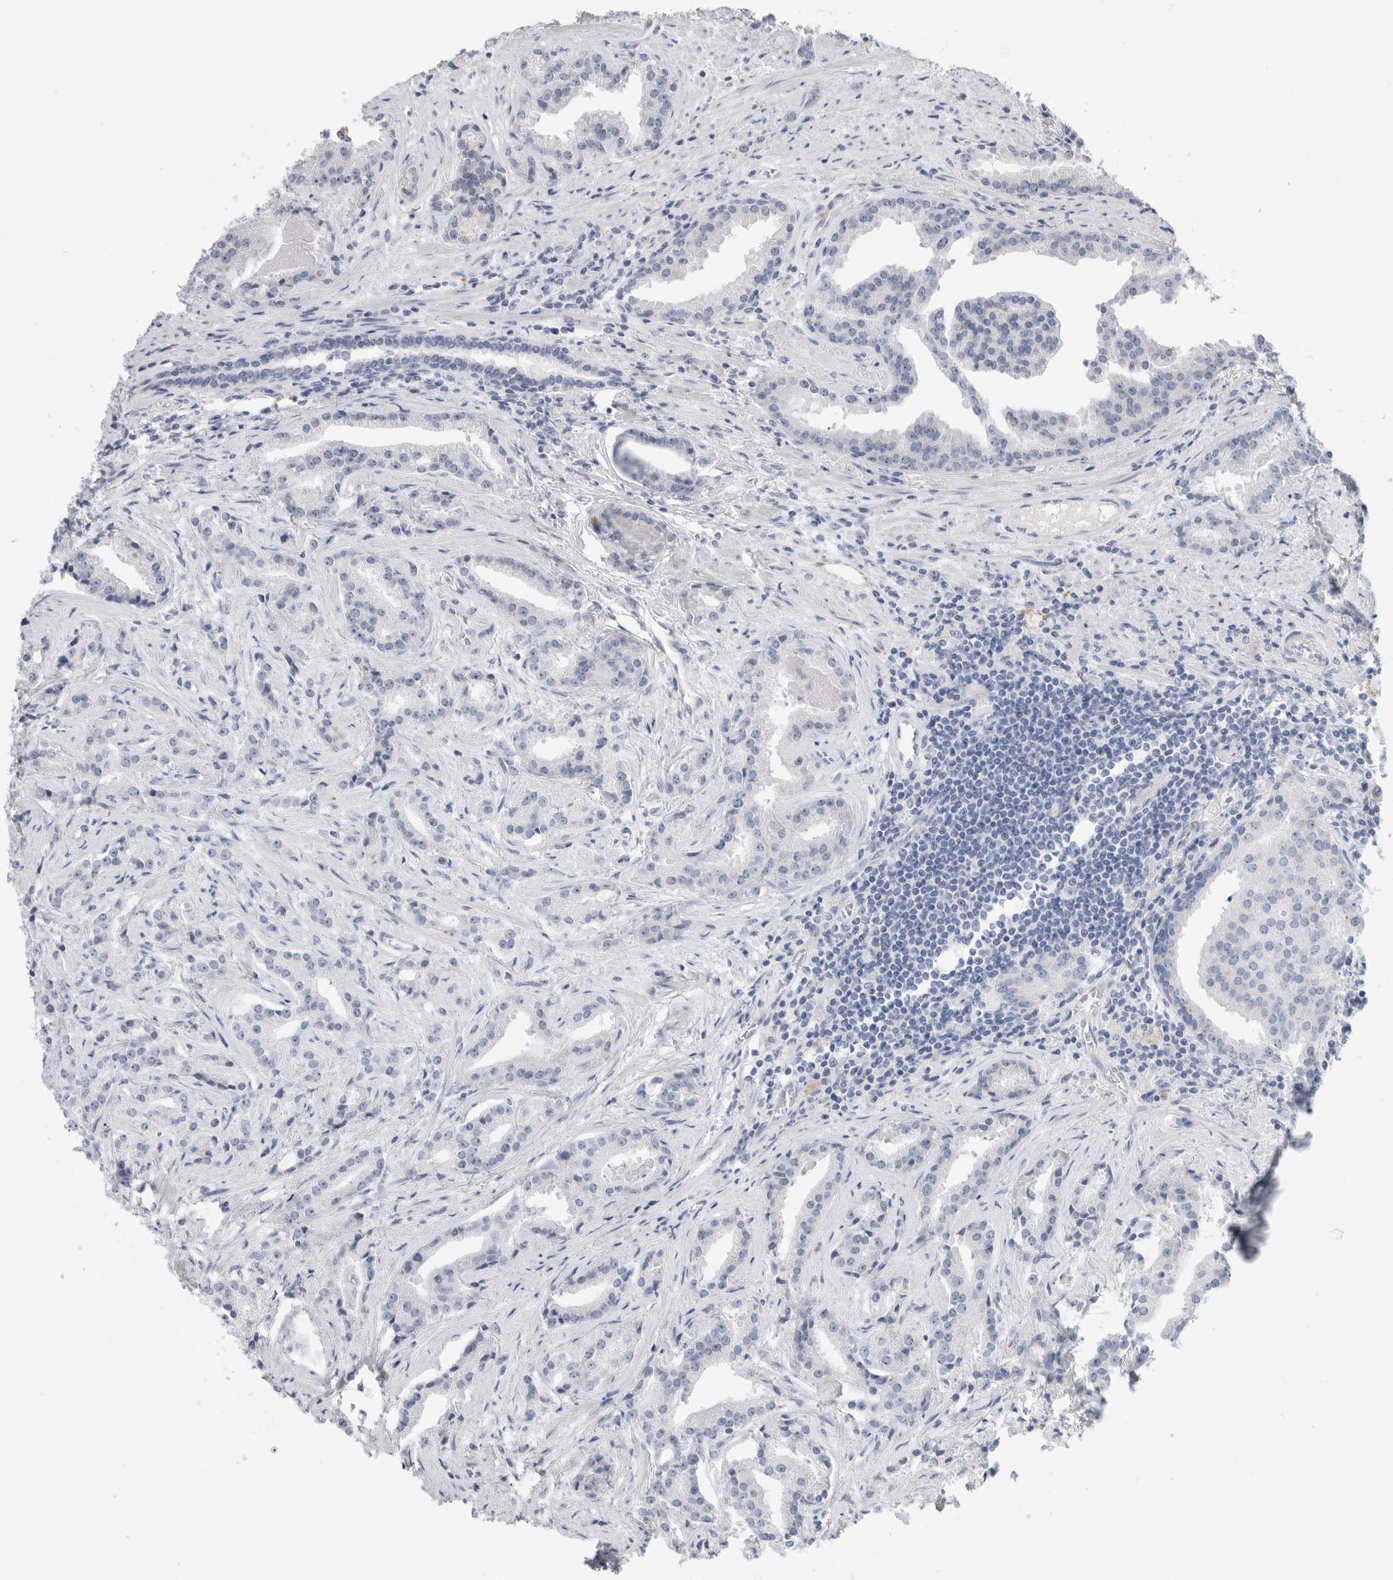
{"staining": {"intensity": "negative", "quantity": "none", "location": "none"}, "tissue": "prostate cancer", "cell_type": "Tumor cells", "image_type": "cancer", "snomed": [{"axis": "morphology", "description": "Adenocarcinoma, Low grade"}, {"axis": "topography", "description": "Prostate"}], "caption": "Tumor cells show no significant protein positivity in prostate low-grade adenocarcinoma.", "gene": "ANKMY1", "patient": {"sex": "male", "age": 67}}